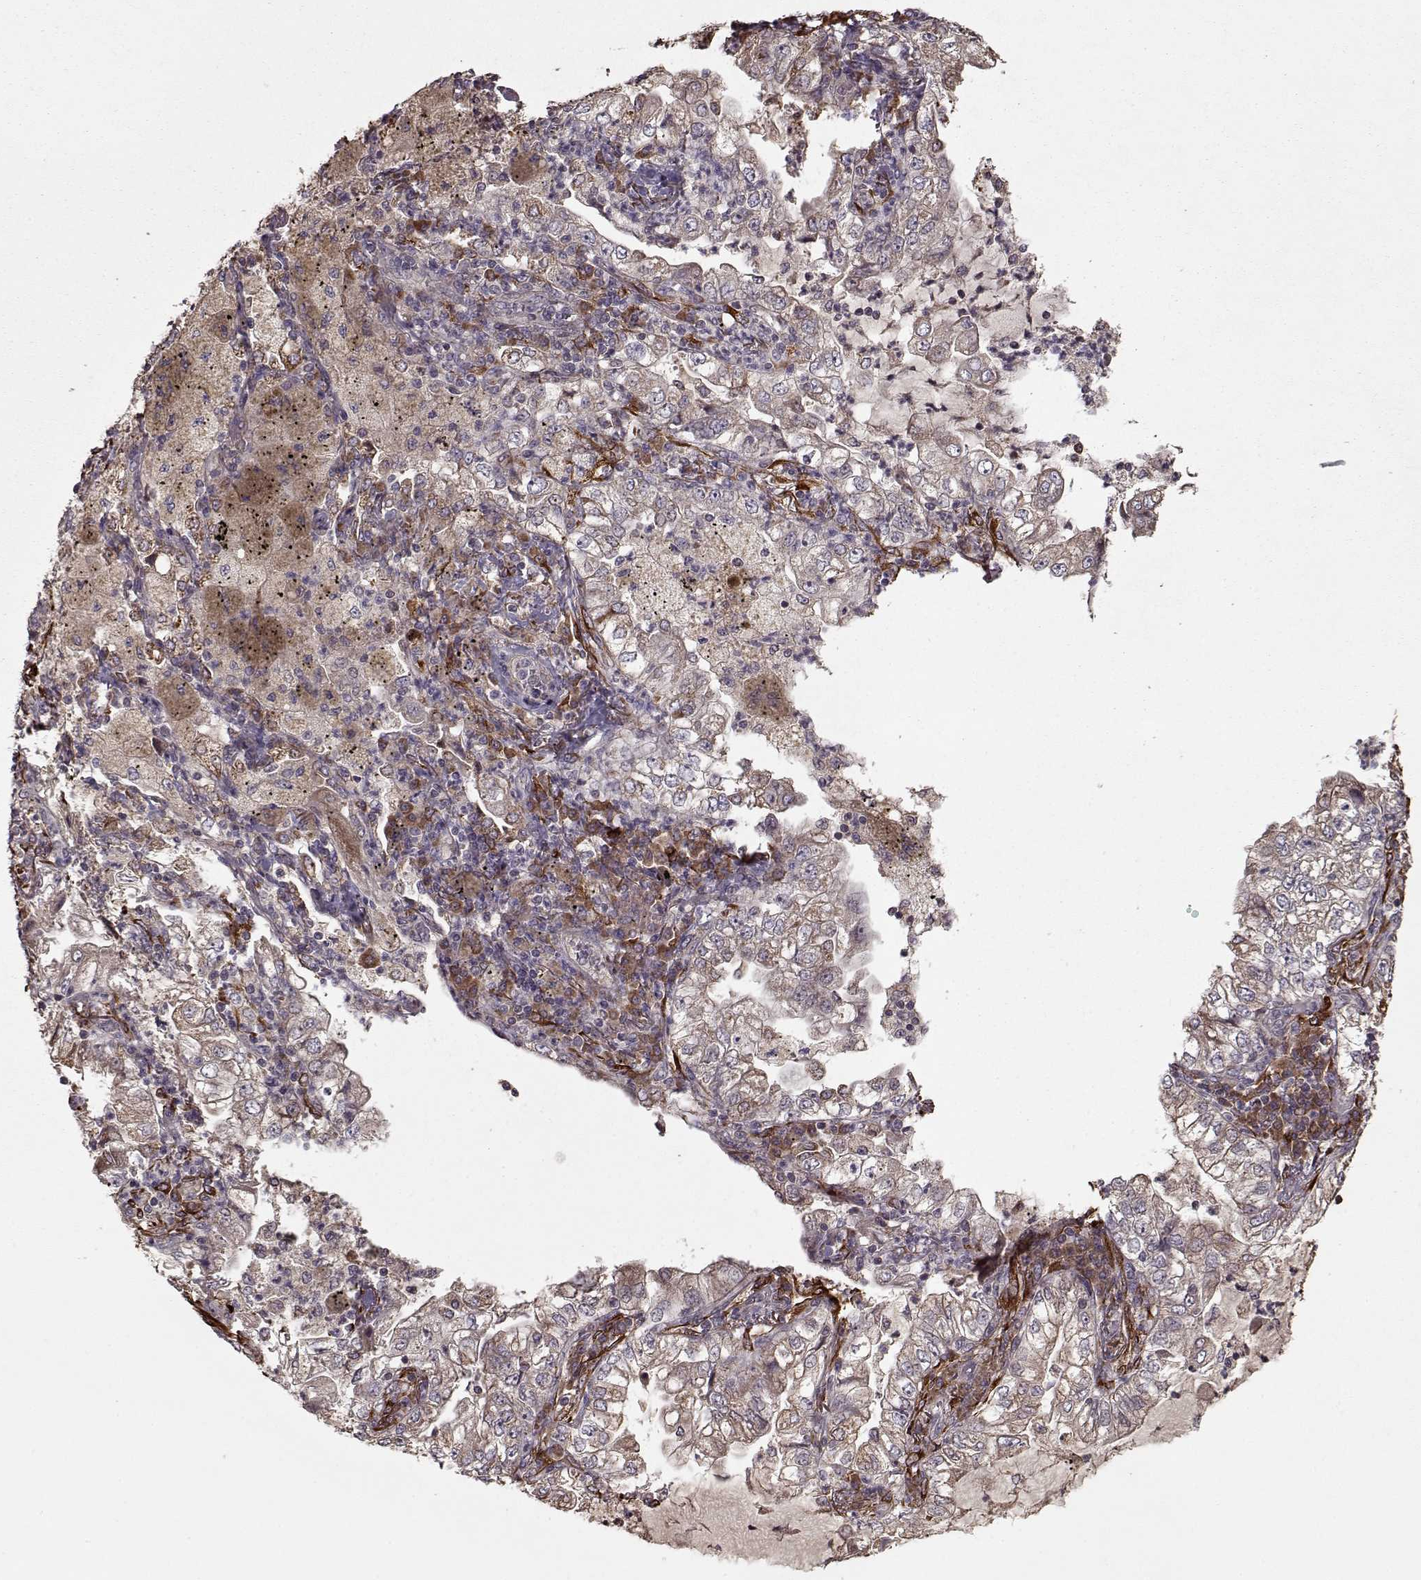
{"staining": {"intensity": "weak", "quantity": ">75%", "location": "cytoplasmic/membranous"}, "tissue": "lung cancer", "cell_type": "Tumor cells", "image_type": "cancer", "snomed": [{"axis": "morphology", "description": "Adenocarcinoma, NOS"}, {"axis": "topography", "description": "Lung"}], "caption": "IHC micrograph of lung cancer (adenocarcinoma) stained for a protein (brown), which displays low levels of weak cytoplasmic/membranous positivity in about >75% of tumor cells.", "gene": "IMMP1L", "patient": {"sex": "female", "age": 73}}